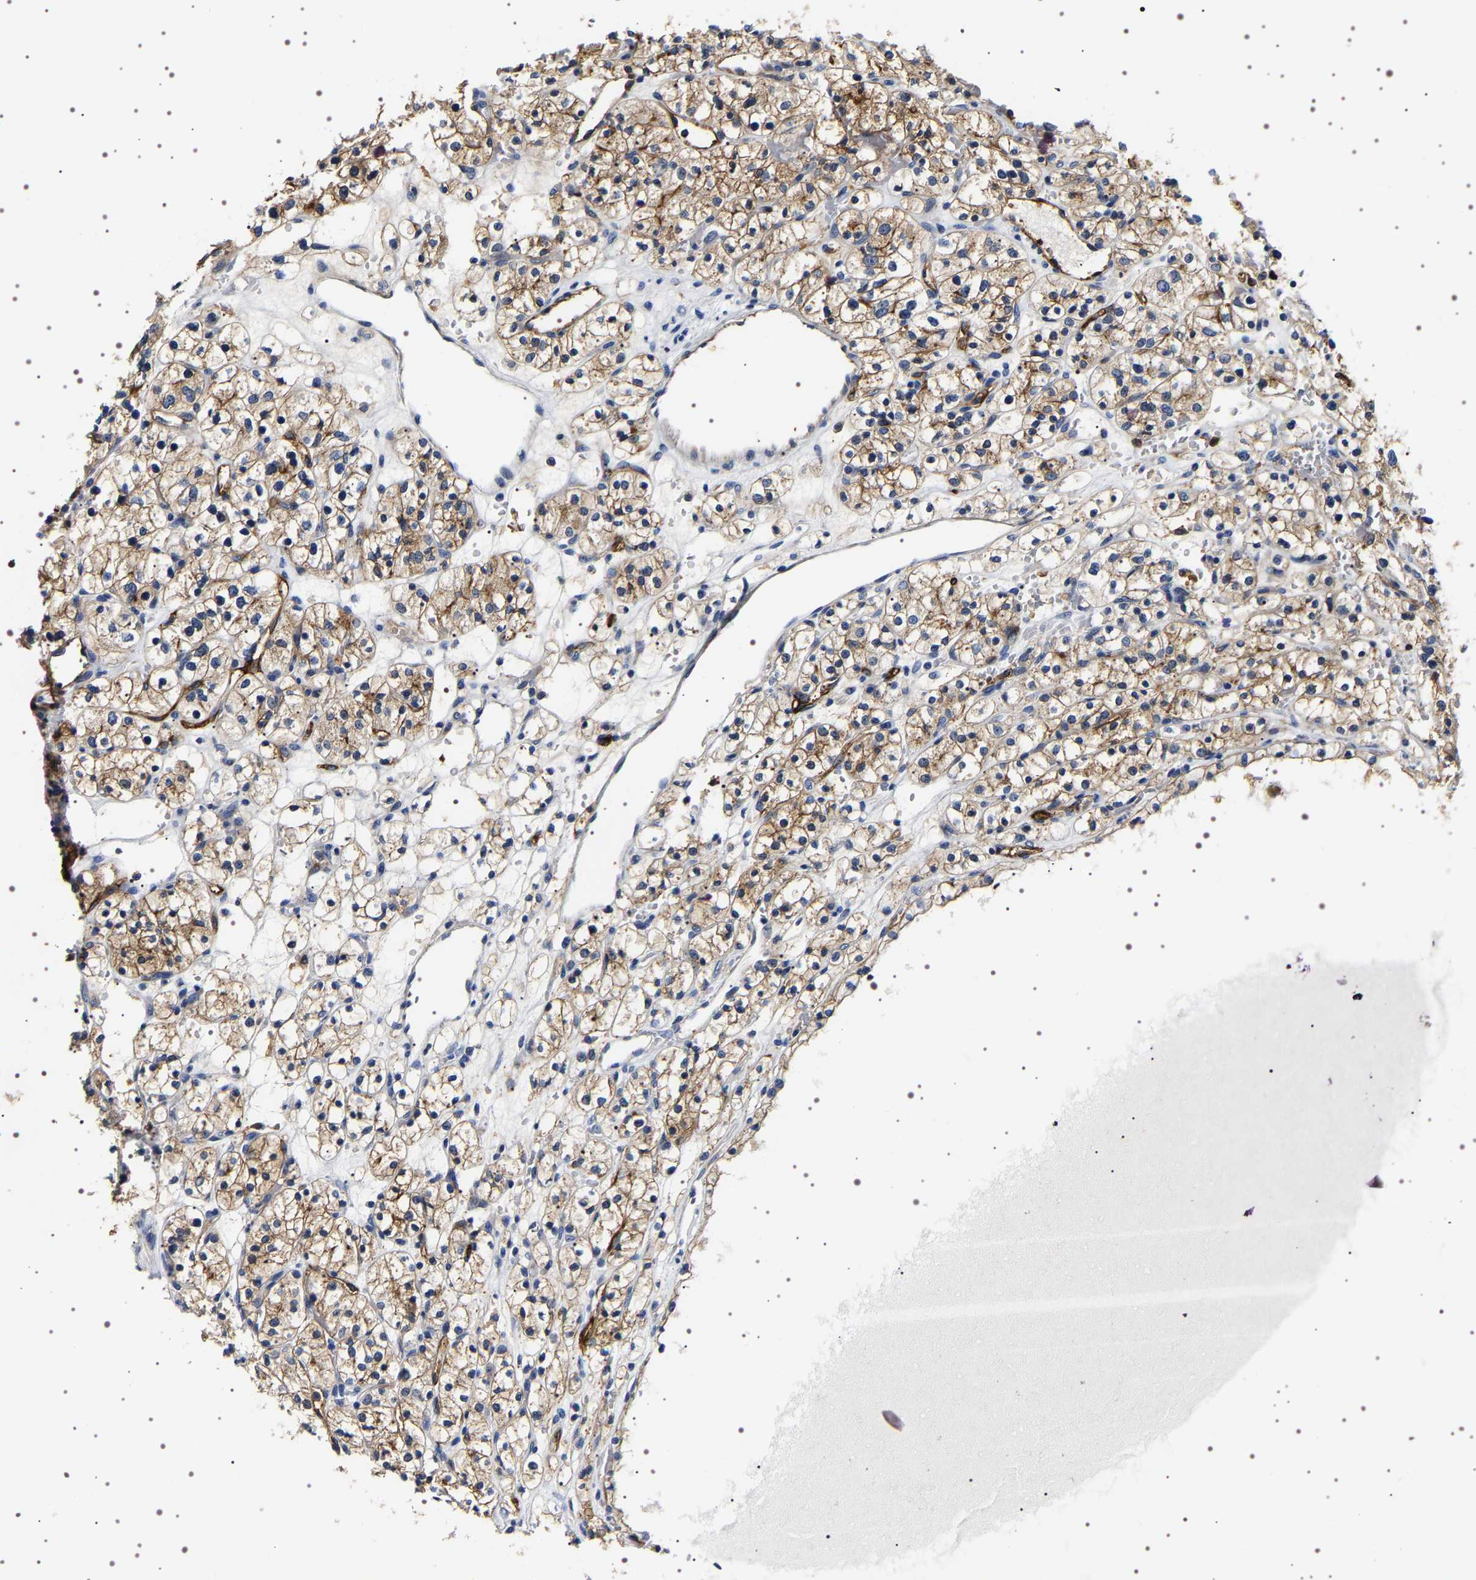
{"staining": {"intensity": "moderate", "quantity": ">75%", "location": "cytoplasmic/membranous"}, "tissue": "renal cancer", "cell_type": "Tumor cells", "image_type": "cancer", "snomed": [{"axis": "morphology", "description": "Adenocarcinoma, NOS"}, {"axis": "topography", "description": "Kidney"}], "caption": "IHC (DAB) staining of renal cancer (adenocarcinoma) shows moderate cytoplasmic/membranous protein positivity in approximately >75% of tumor cells.", "gene": "ALPL", "patient": {"sex": "female", "age": 60}}